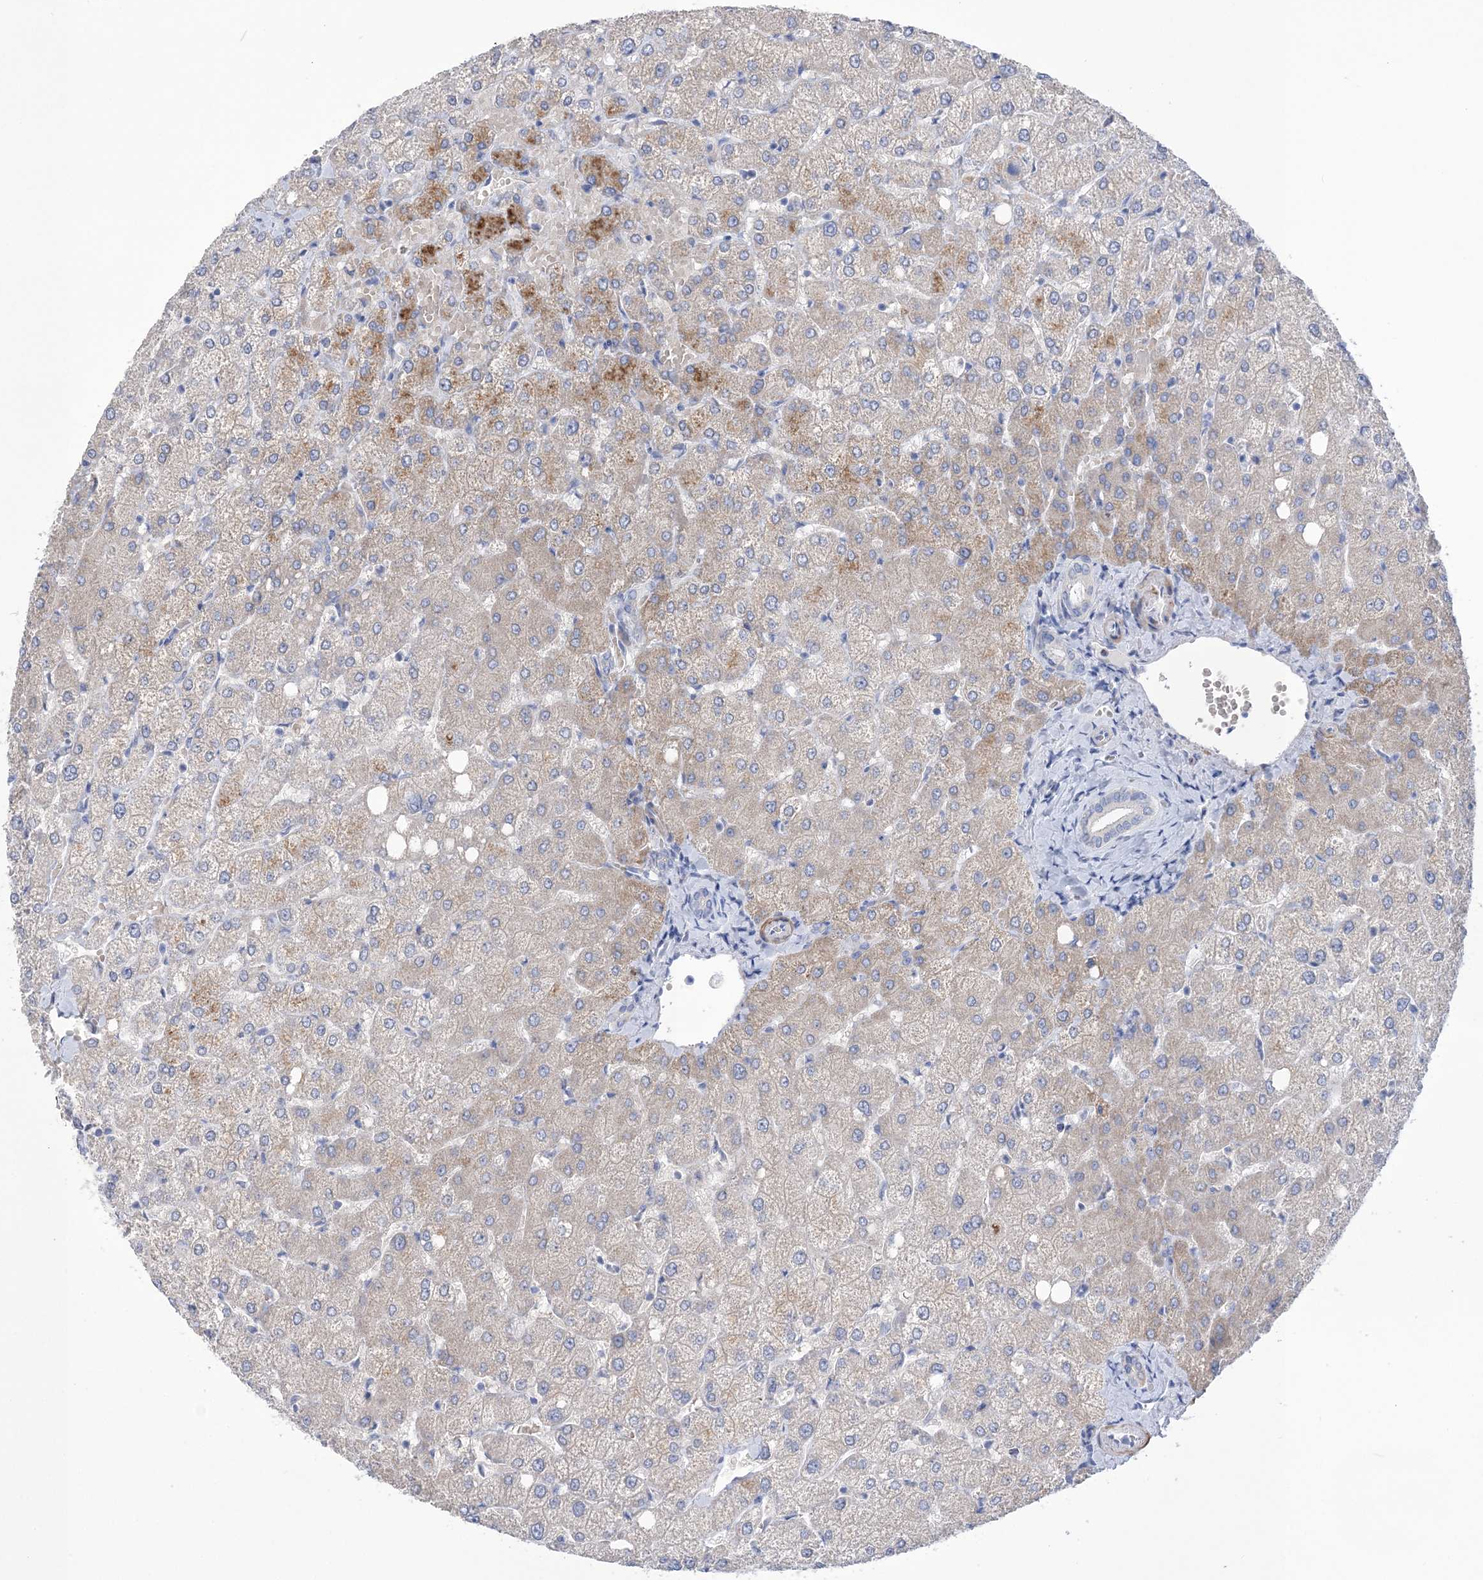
{"staining": {"intensity": "negative", "quantity": "none", "location": "none"}, "tissue": "liver", "cell_type": "Cholangiocytes", "image_type": "normal", "snomed": [{"axis": "morphology", "description": "Normal tissue, NOS"}, {"axis": "topography", "description": "Liver"}], "caption": "The photomicrograph exhibits no staining of cholangiocytes in unremarkable liver. Brightfield microscopy of IHC stained with DAB (3,3'-diaminobenzidine) (brown) and hematoxylin (blue), captured at high magnification.", "gene": "WDR74", "patient": {"sex": "female", "age": 54}}